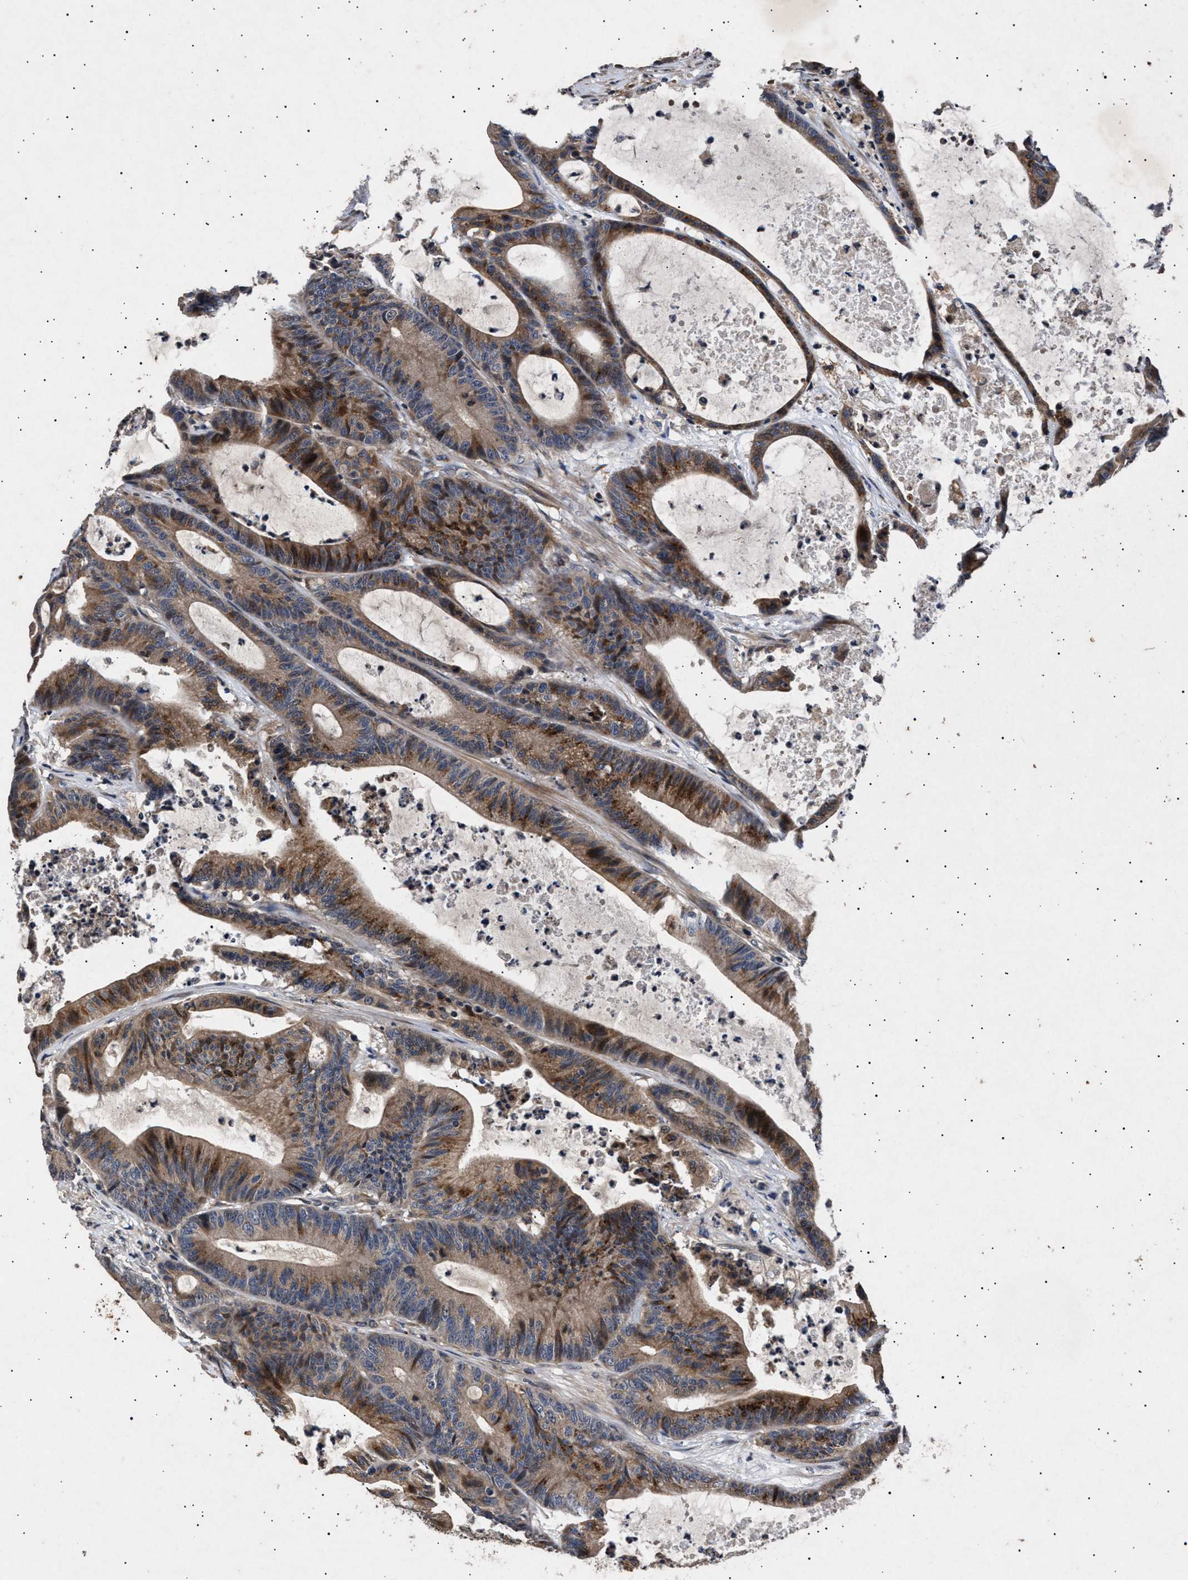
{"staining": {"intensity": "moderate", "quantity": ">75%", "location": "cytoplasmic/membranous"}, "tissue": "colorectal cancer", "cell_type": "Tumor cells", "image_type": "cancer", "snomed": [{"axis": "morphology", "description": "Adenocarcinoma, NOS"}, {"axis": "topography", "description": "Colon"}], "caption": "Protein expression analysis of colorectal adenocarcinoma displays moderate cytoplasmic/membranous positivity in about >75% of tumor cells.", "gene": "ITGB5", "patient": {"sex": "female", "age": 84}}